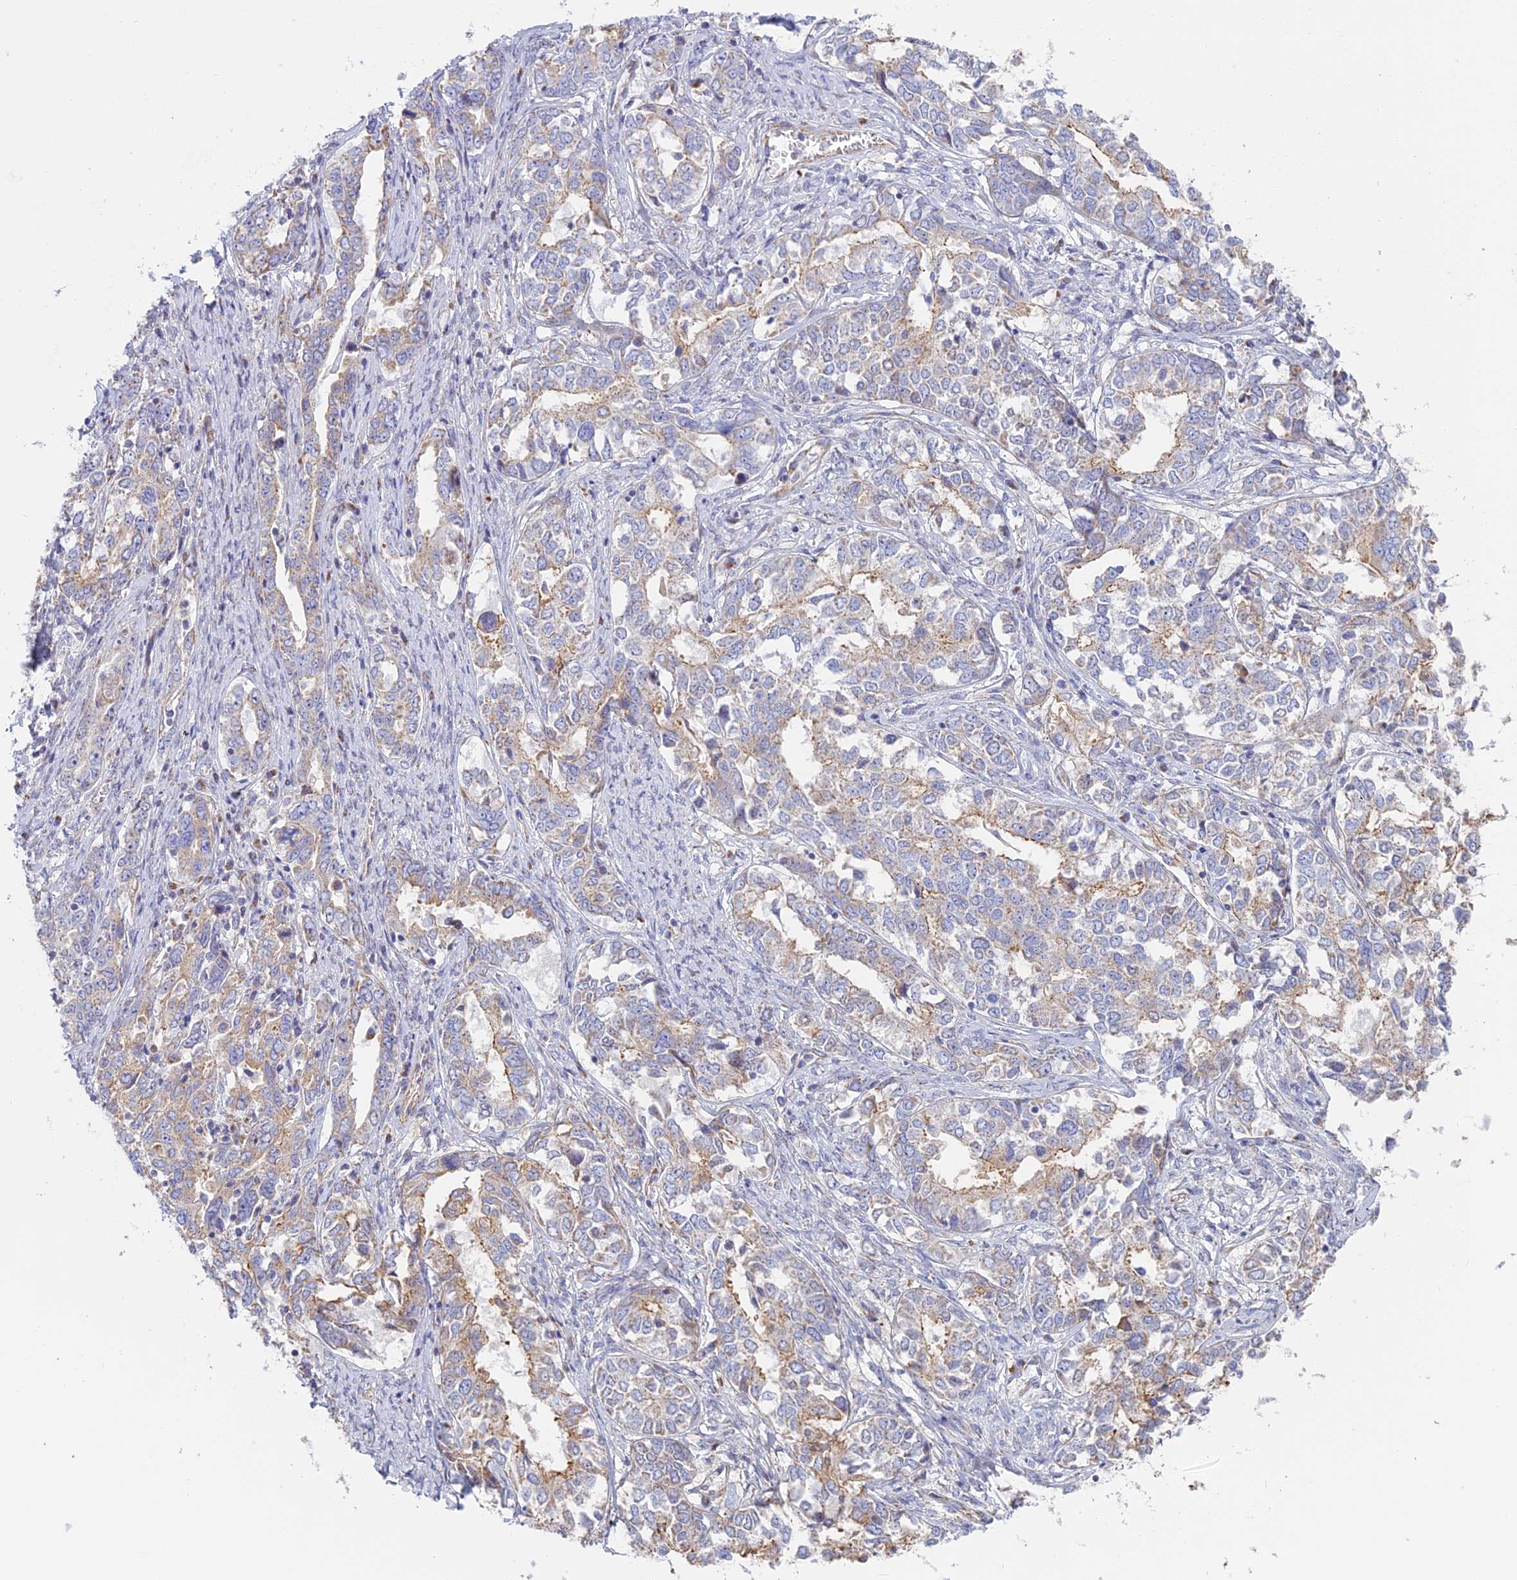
{"staining": {"intensity": "weak", "quantity": "<25%", "location": "cytoplasmic/membranous"}, "tissue": "ovarian cancer", "cell_type": "Tumor cells", "image_type": "cancer", "snomed": [{"axis": "morphology", "description": "Carcinoma, endometroid"}, {"axis": "topography", "description": "Ovary"}], "caption": "The photomicrograph exhibits no staining of tumor cells in endometroid carcinoma (ovarian).", "gene": "DDA1", "patient": {"sex": "female", "age": 62}}